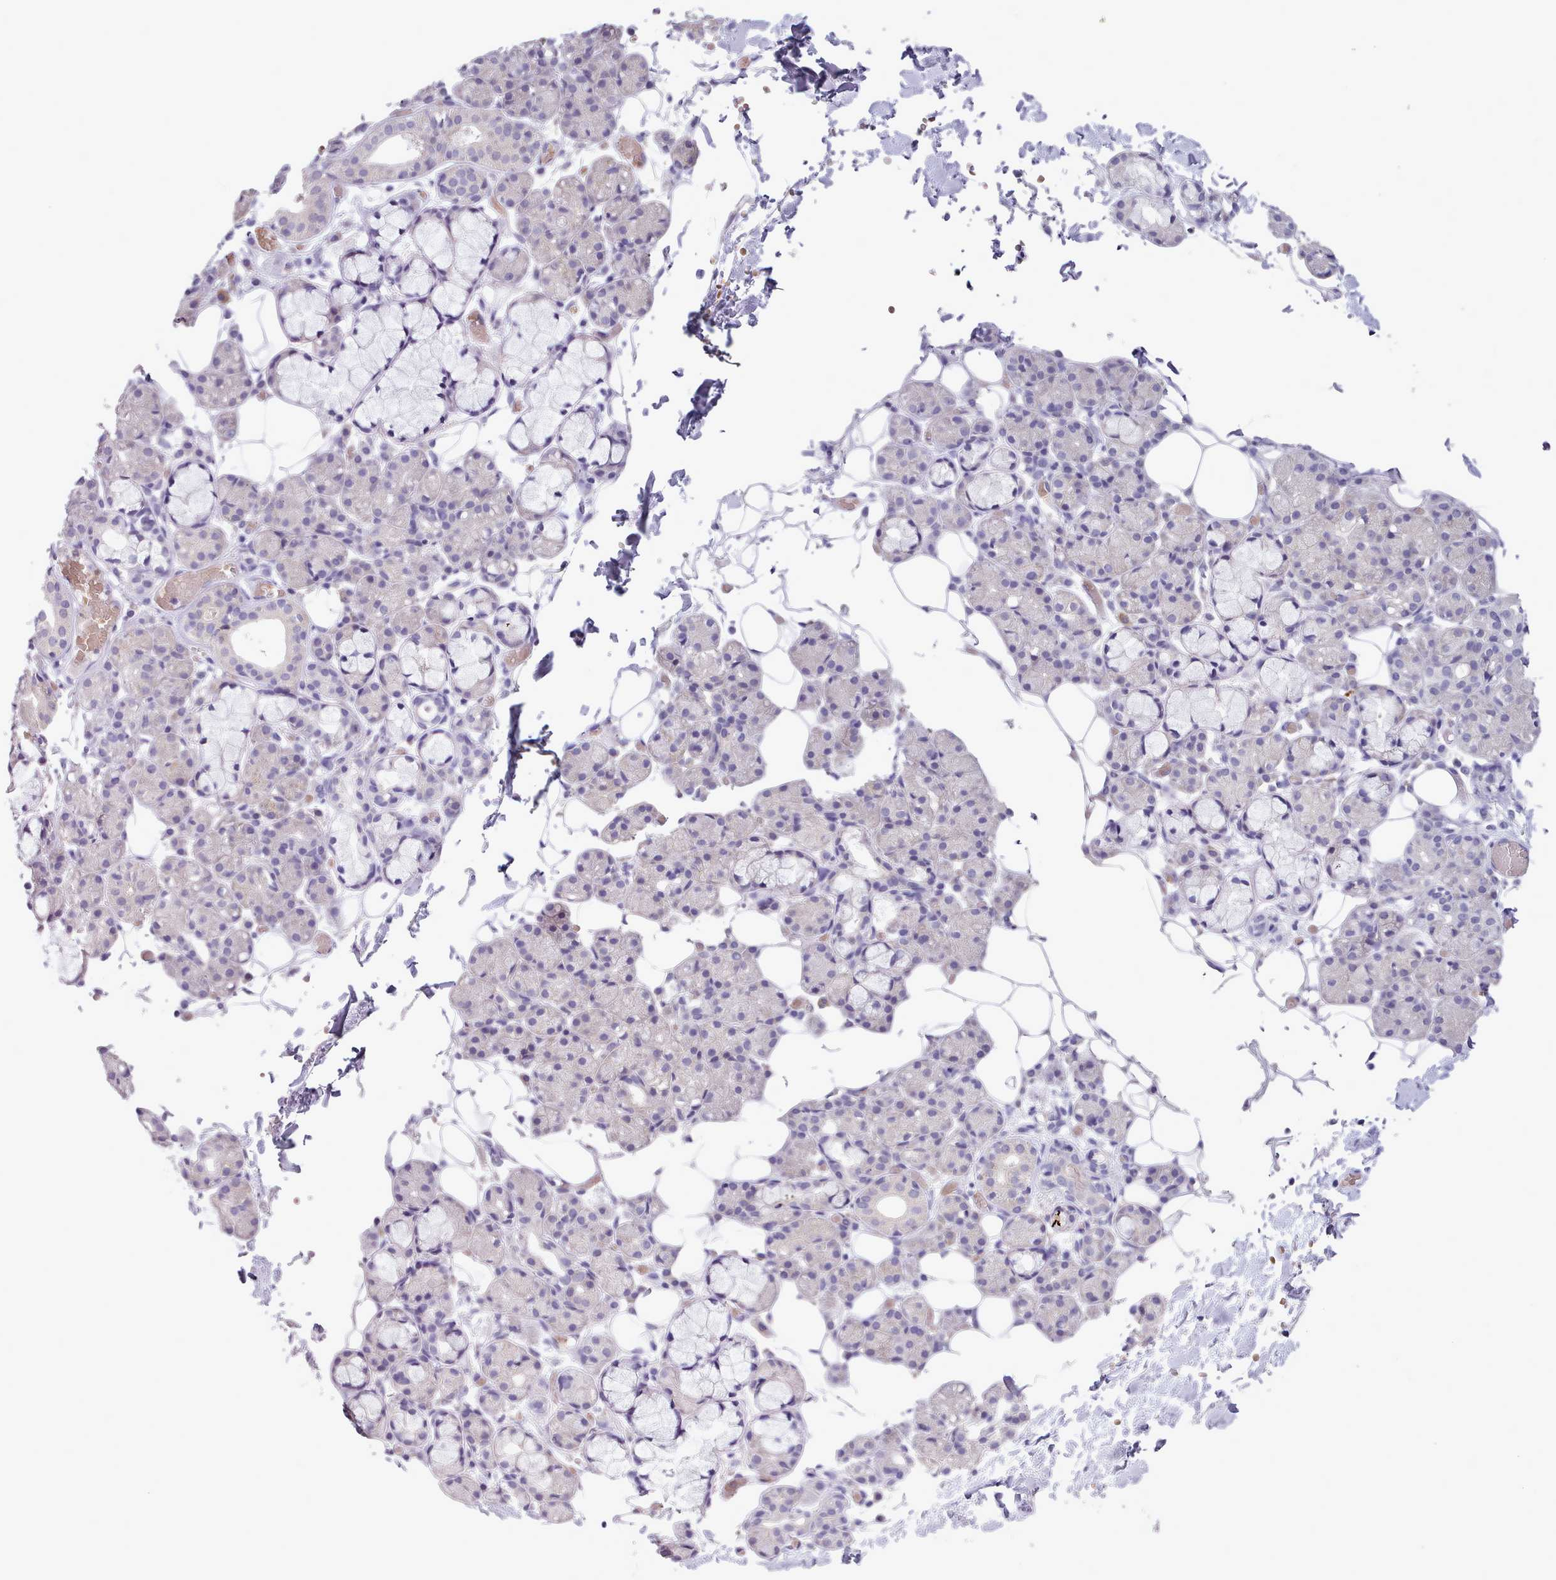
{"staining": {"intensity": "negative", "quantity": "none", "location": "none"}, "tissue": "salivary gland", "cell_type": "Glandular cells", "image_type": "normal", "snomed": [{"axis": "morphology", "description": "Normal tissue, NOS"}, {"axis": "topography", "description": "Salivary gland"}], "caption": "Protein analysis of benign salivary gland exhibits no significant staining in glandular cells.", "gene": "KCTD16", "patient": {"sex": "male", "age": 63}}